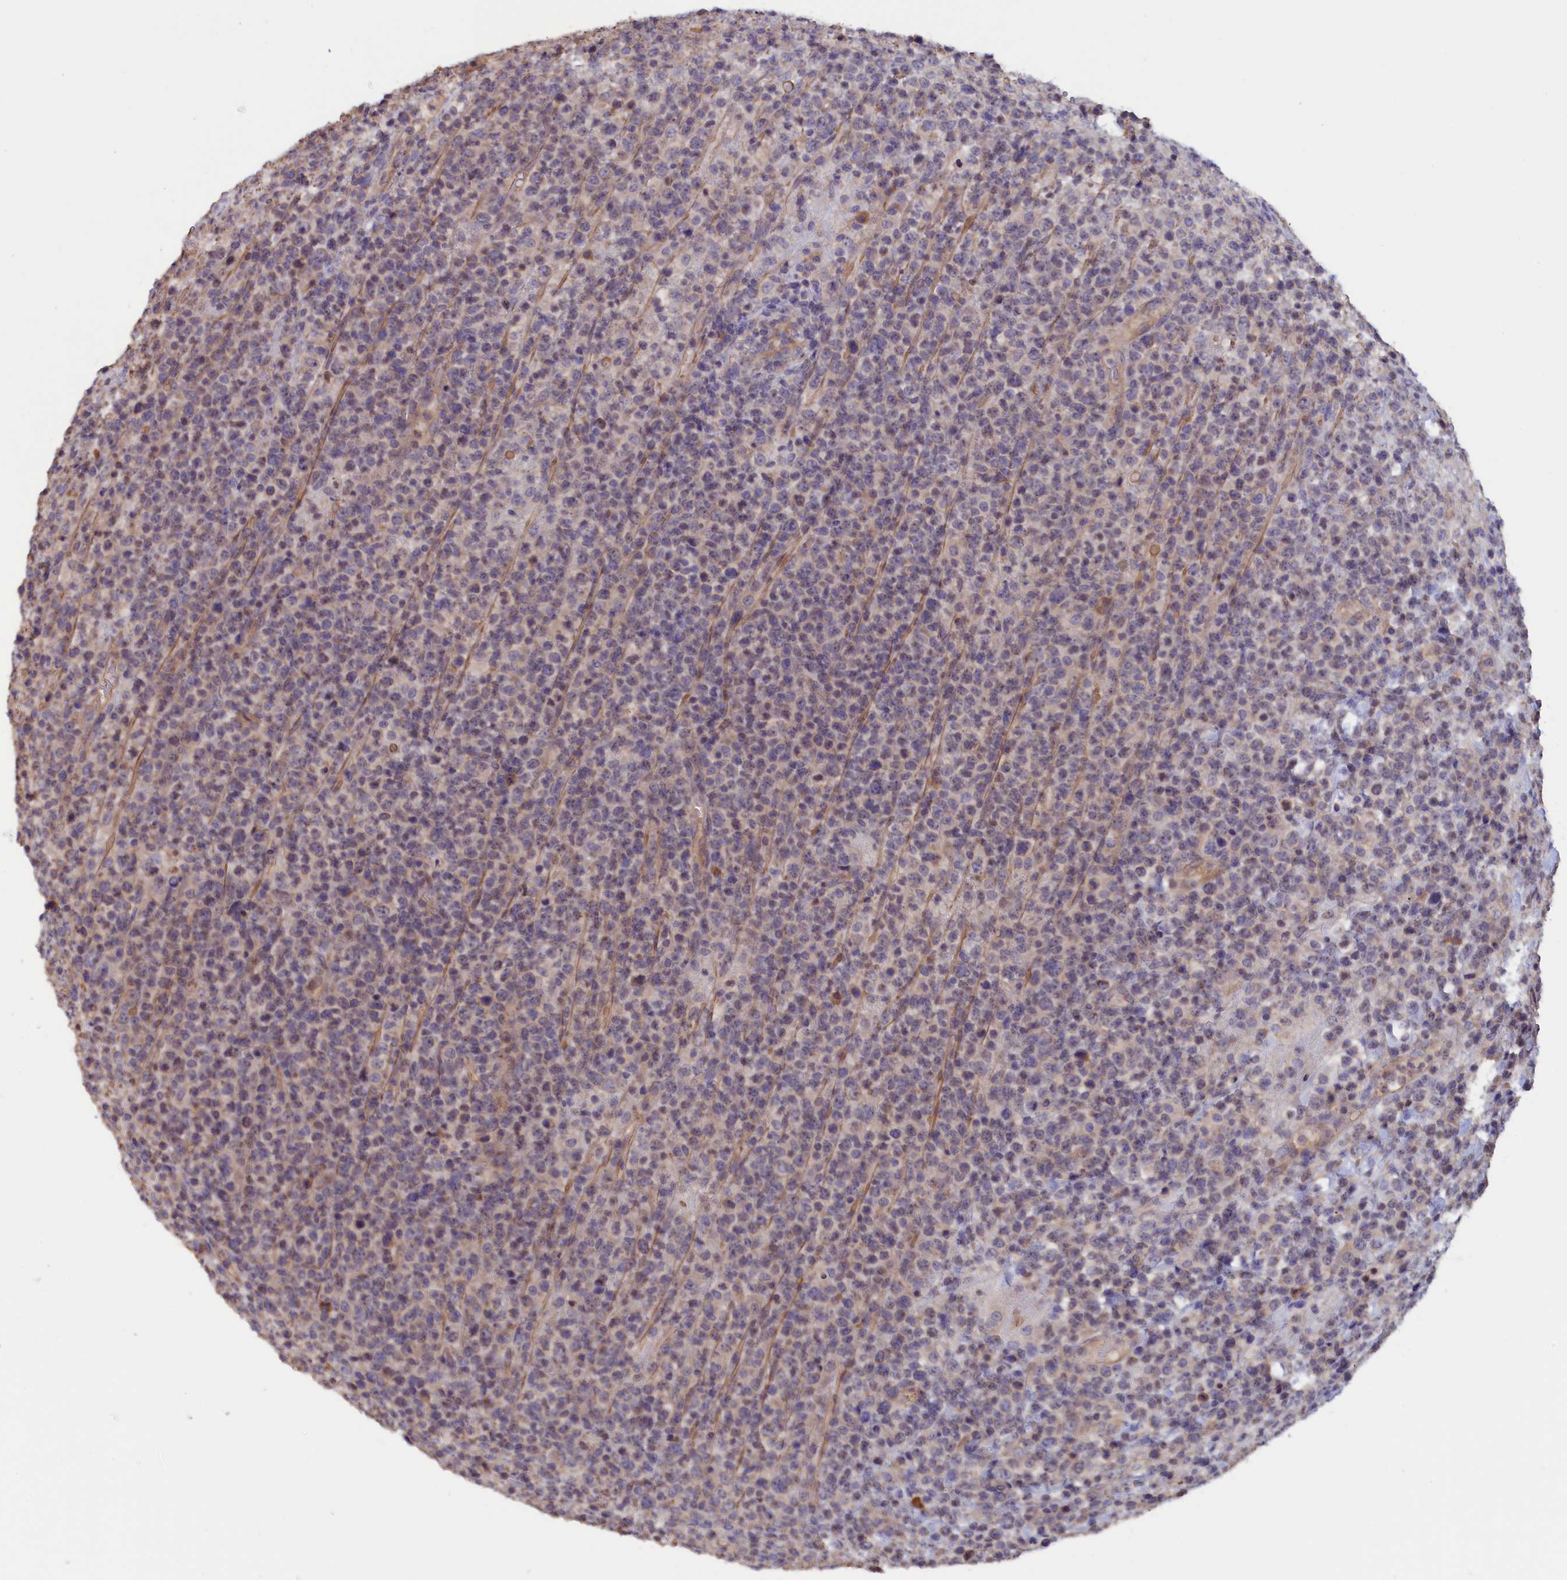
{"staining": {"intensity": "negative", "quantity": "none", "location": "none"}, "tissue": "lymphoma", "cell_type": "Tumor cells", "image_type": "cancer", "snomed": [{"axis": "morphology", "description": "Malignant lymphoma, non-Hodgkin's type, High grade"}, {"axis": "topography", "description": "Colon"}], "caption": "An image of human lymphoma is negative for staining in tumor cells.", "gene": "ANKRD2", "patient": {"sex": "female", "age": 53}}